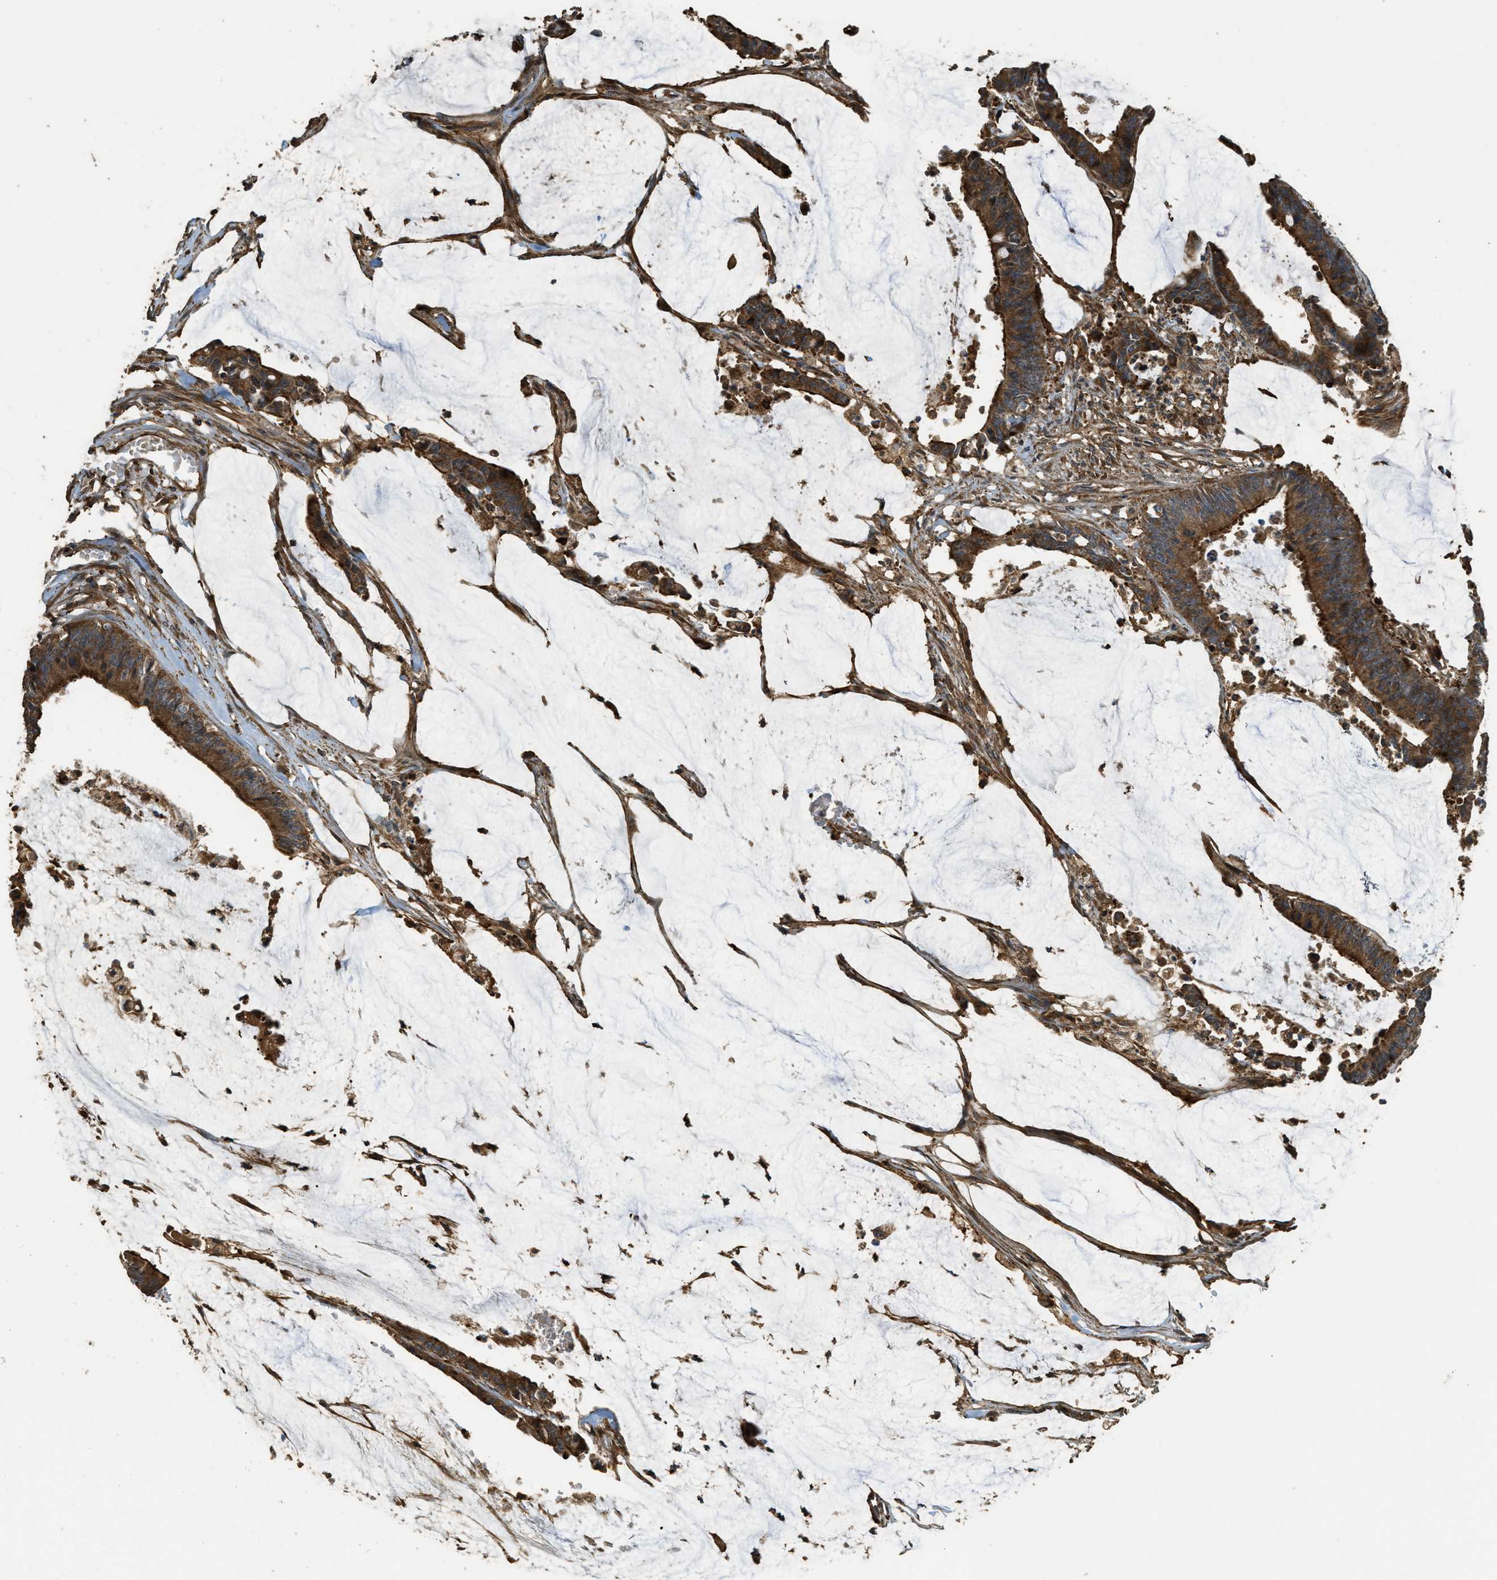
{"staining": {"intensity": "strong", "quantity": ">75%", "location": "cytoplasmic/membranous"}, "tissue": "colorectal cancer", "cell_type": "Tumor cells", "image_type": "cancer", "snomed": [{"axis": "morphology", "description": "Adenocarcinoma, NOS"}, {"axis": "topography", "description": "Rectum"}], "caption": "A high-resolution image shows immunohistochemistry (IHC) staining of colorectal cancer, which demonstrates strong cytoplasmic/membranous staining in approximately >75% of tumor cells. The staining was performed using DAB, with brown indicating positive protein expression. Nuclei are stained blue with hematoxylin.", "gene": "PPP6R3", "patient": {"sex": "female", "age": 66}}